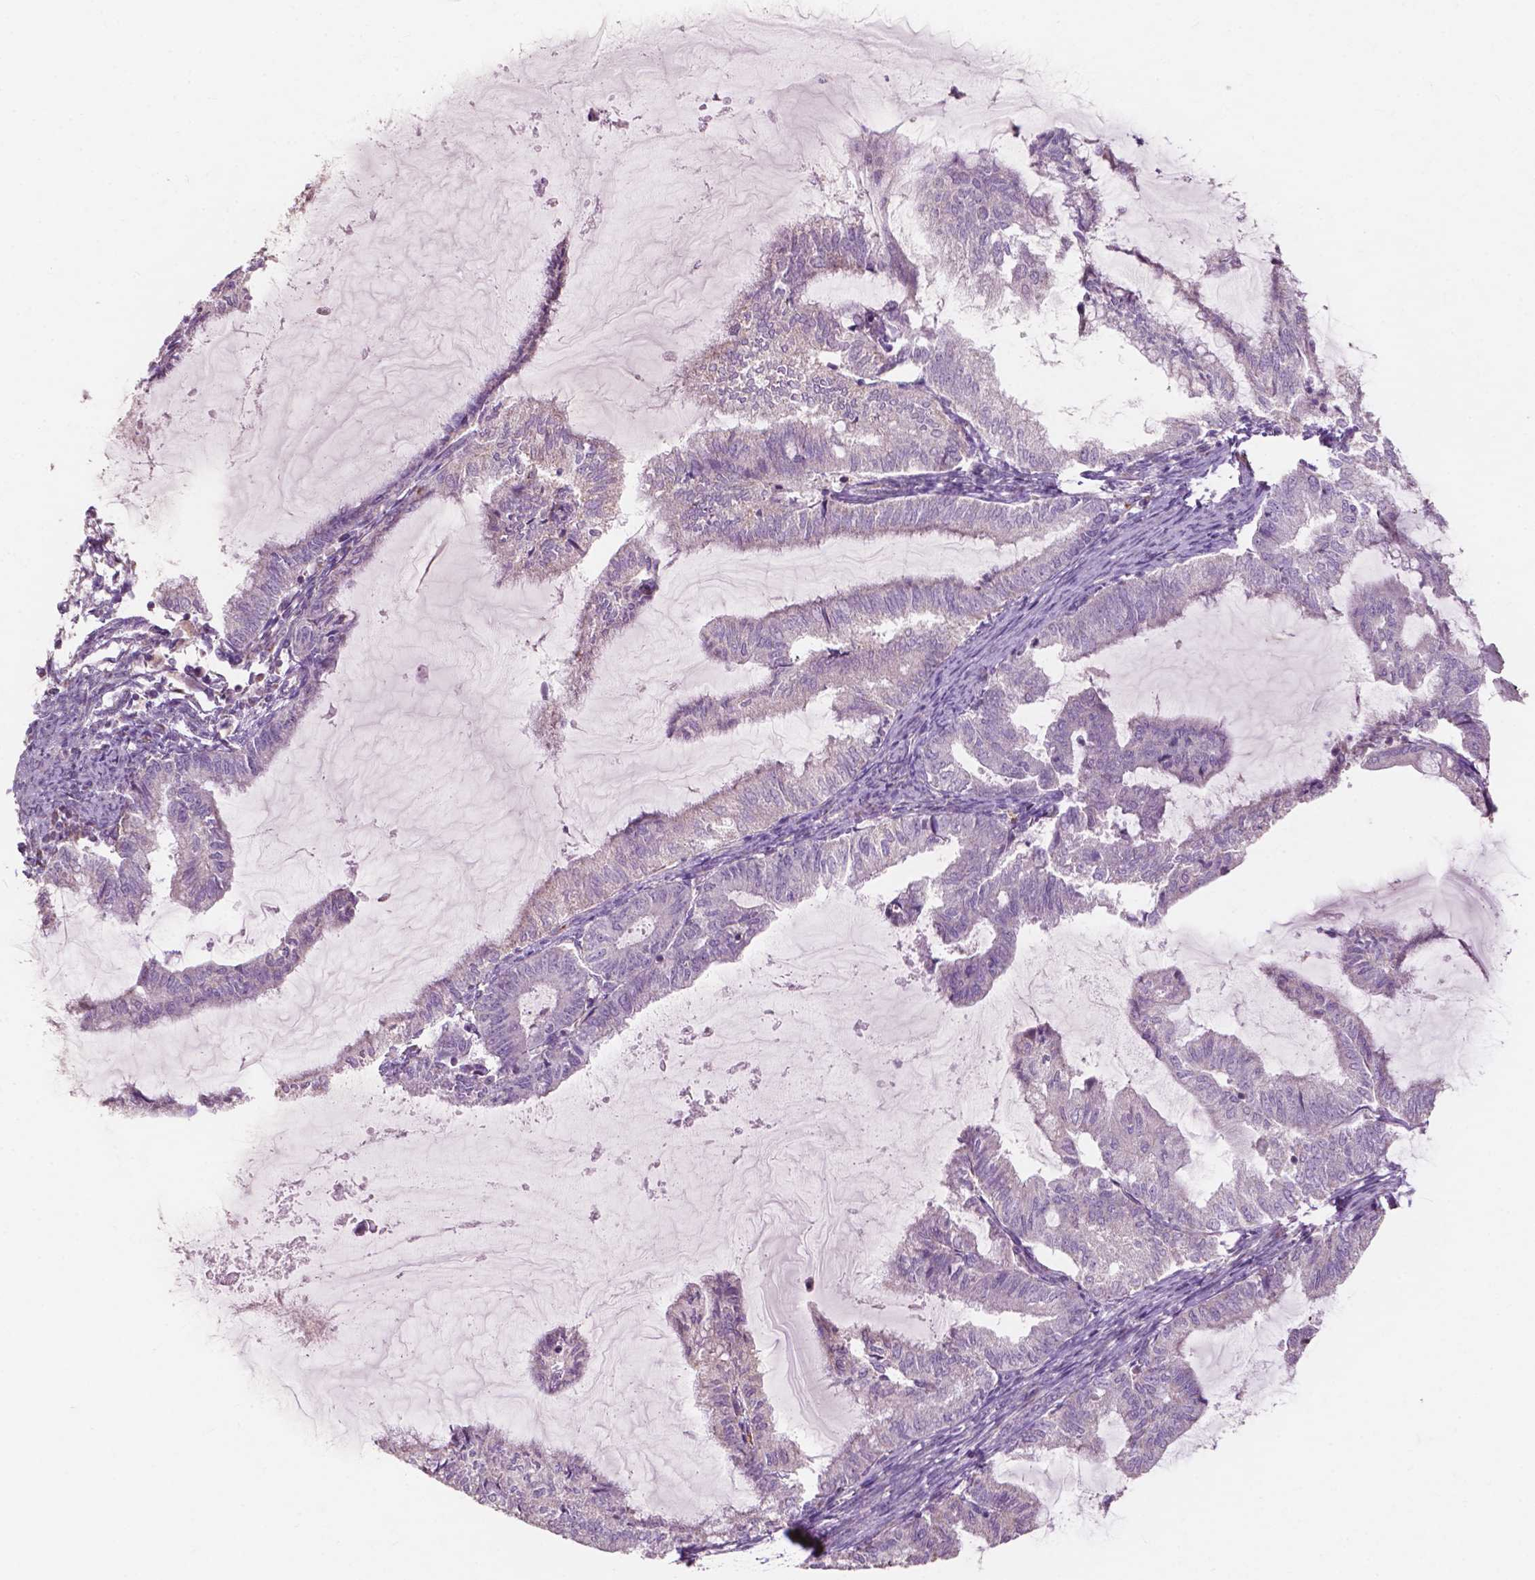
{"staining": {"intensity": "negative", "quantity": "none", "location": "none"}, "tissue": "endometrial cancer", "cell_type": "Tumor cells", "image_type": "cancer", "snomed": [{"axis": "morphology", "description": "Adenocarcinoma, NOS"}, {"axis": "topography", "description": "Endometrium"}], "caption": "Histopathology image shows no significant protein staining in tumor cells of adenocarcinoma (endometrial). Nuclei are stained in blue.", "gene": "NDUFS1", "patient": {"sex": "female", "age": 79}}